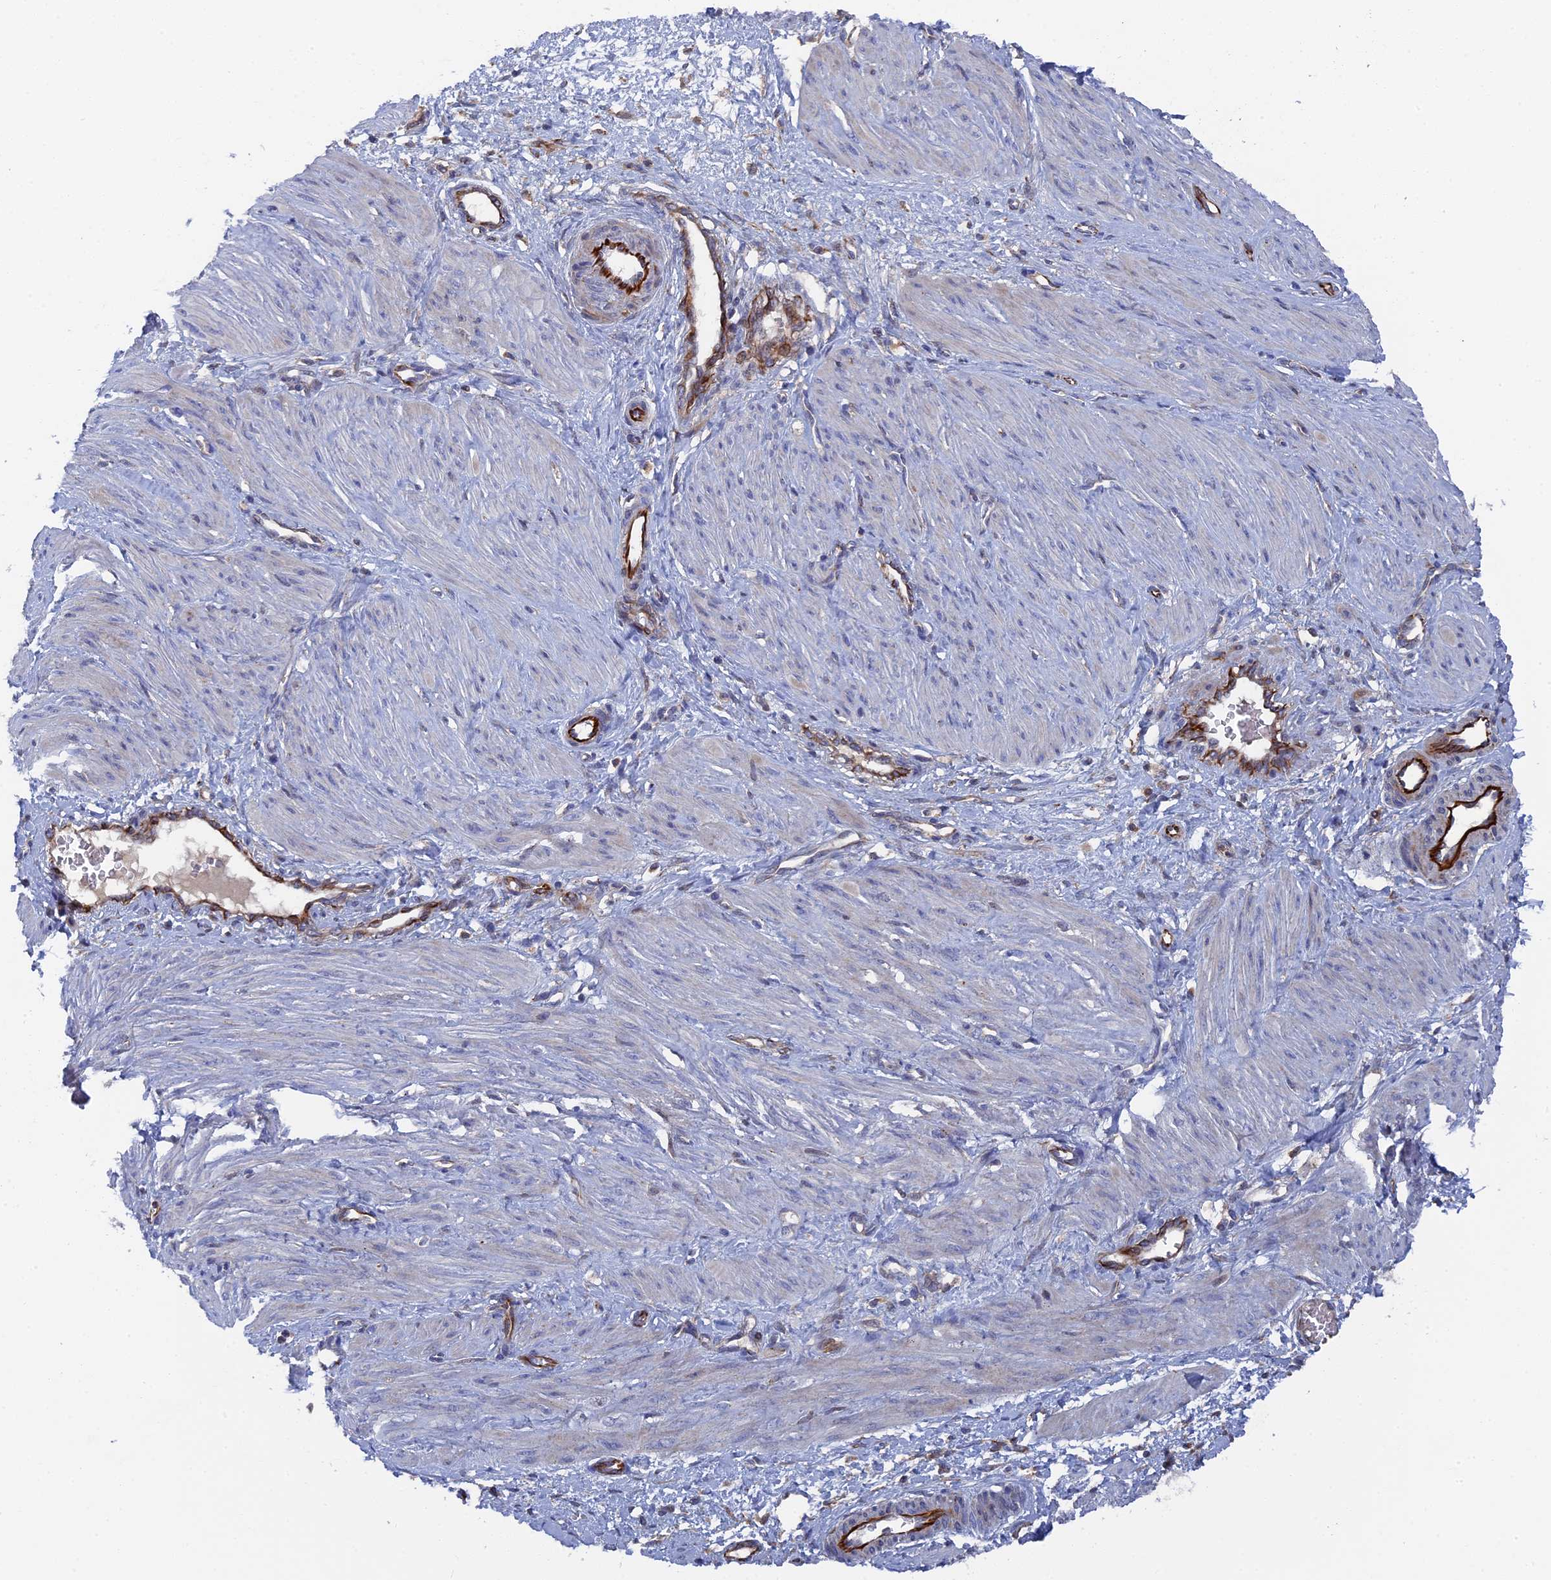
{"staining": {"intensity": "negative", "quantity": "none", "location": "none"}, "tissue": "smooth muscle", "cell_type": "Smooth muscle cells", "image_type": "normal", "snomed": [{"axis": "morphology", "description": "Normal tissue, NOS"}, {"axis": "topography", "description": "Endometrium"}], "caption": "Histopathology image shows no protein positivity in smooth muscle cells of benign smooth muscle. (Immunohistochemistry, brightfield microscopy, high magnification).", "gene": "SMG9", "patient": {"sex": "female", "age": 33}}